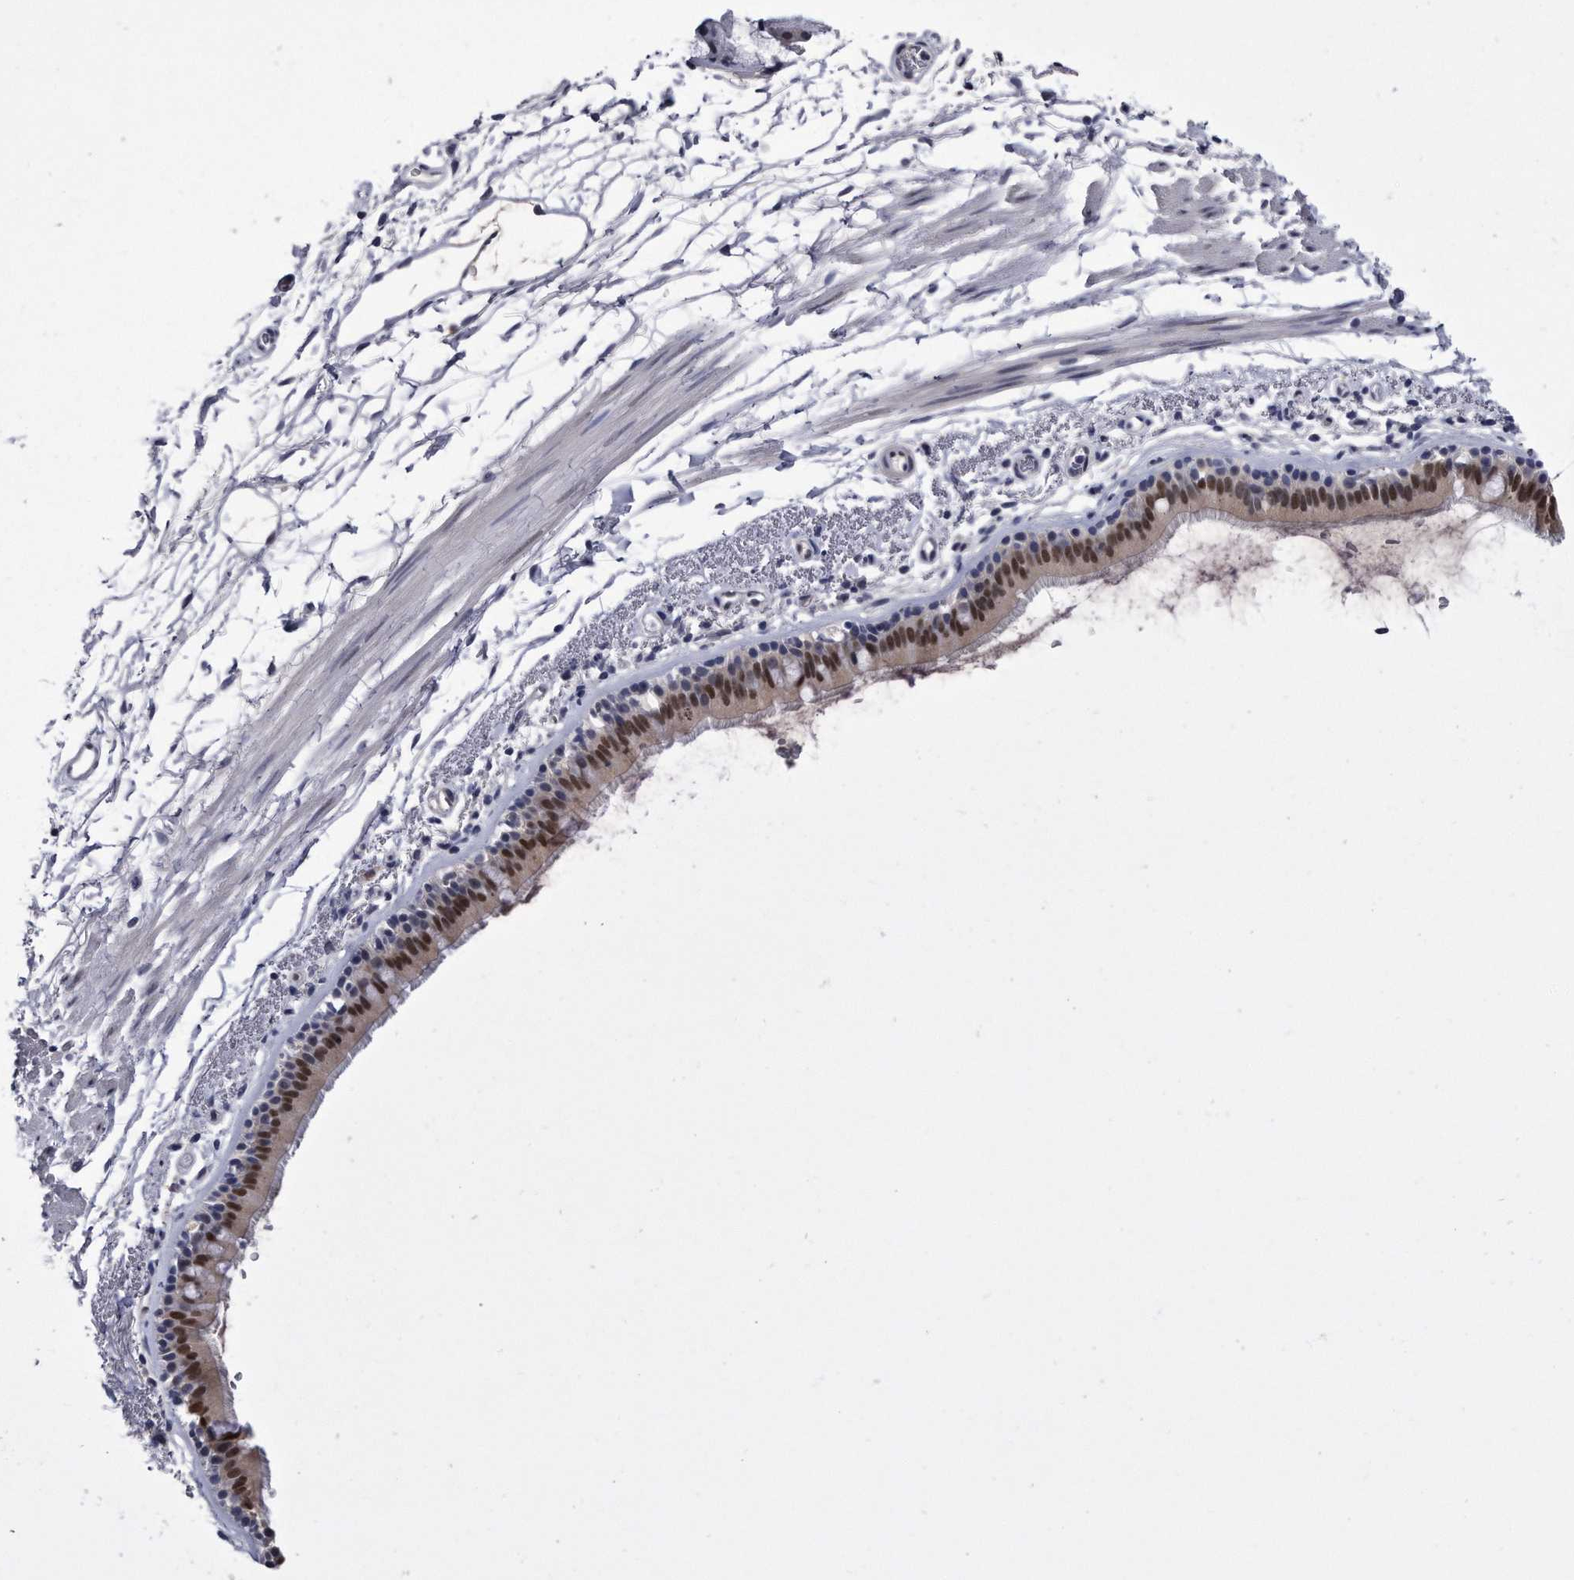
{"staining": {"intensity": "moderate", "quantity": "25%-75%", "location": "nuclear"}, "tissue": "bronchus", "cell_type": "Respiratory epithelial cells", "image_type": "normal", "snomed": [{"axis": "morphology", "description": "Normal tissue, NOS"}, {"axis": "topography", "description": "Lymph node"}, {"axis": "topography", "description": "Bronchus"}], "caption": "Immunohistochemical staining of unremarkable bronchus shows moderate nuclear protein staining in about 25%-75% of respiratory epithelial cells.", "gene": "KCTD8", "patient": {"sex": "female", "age": 70}}